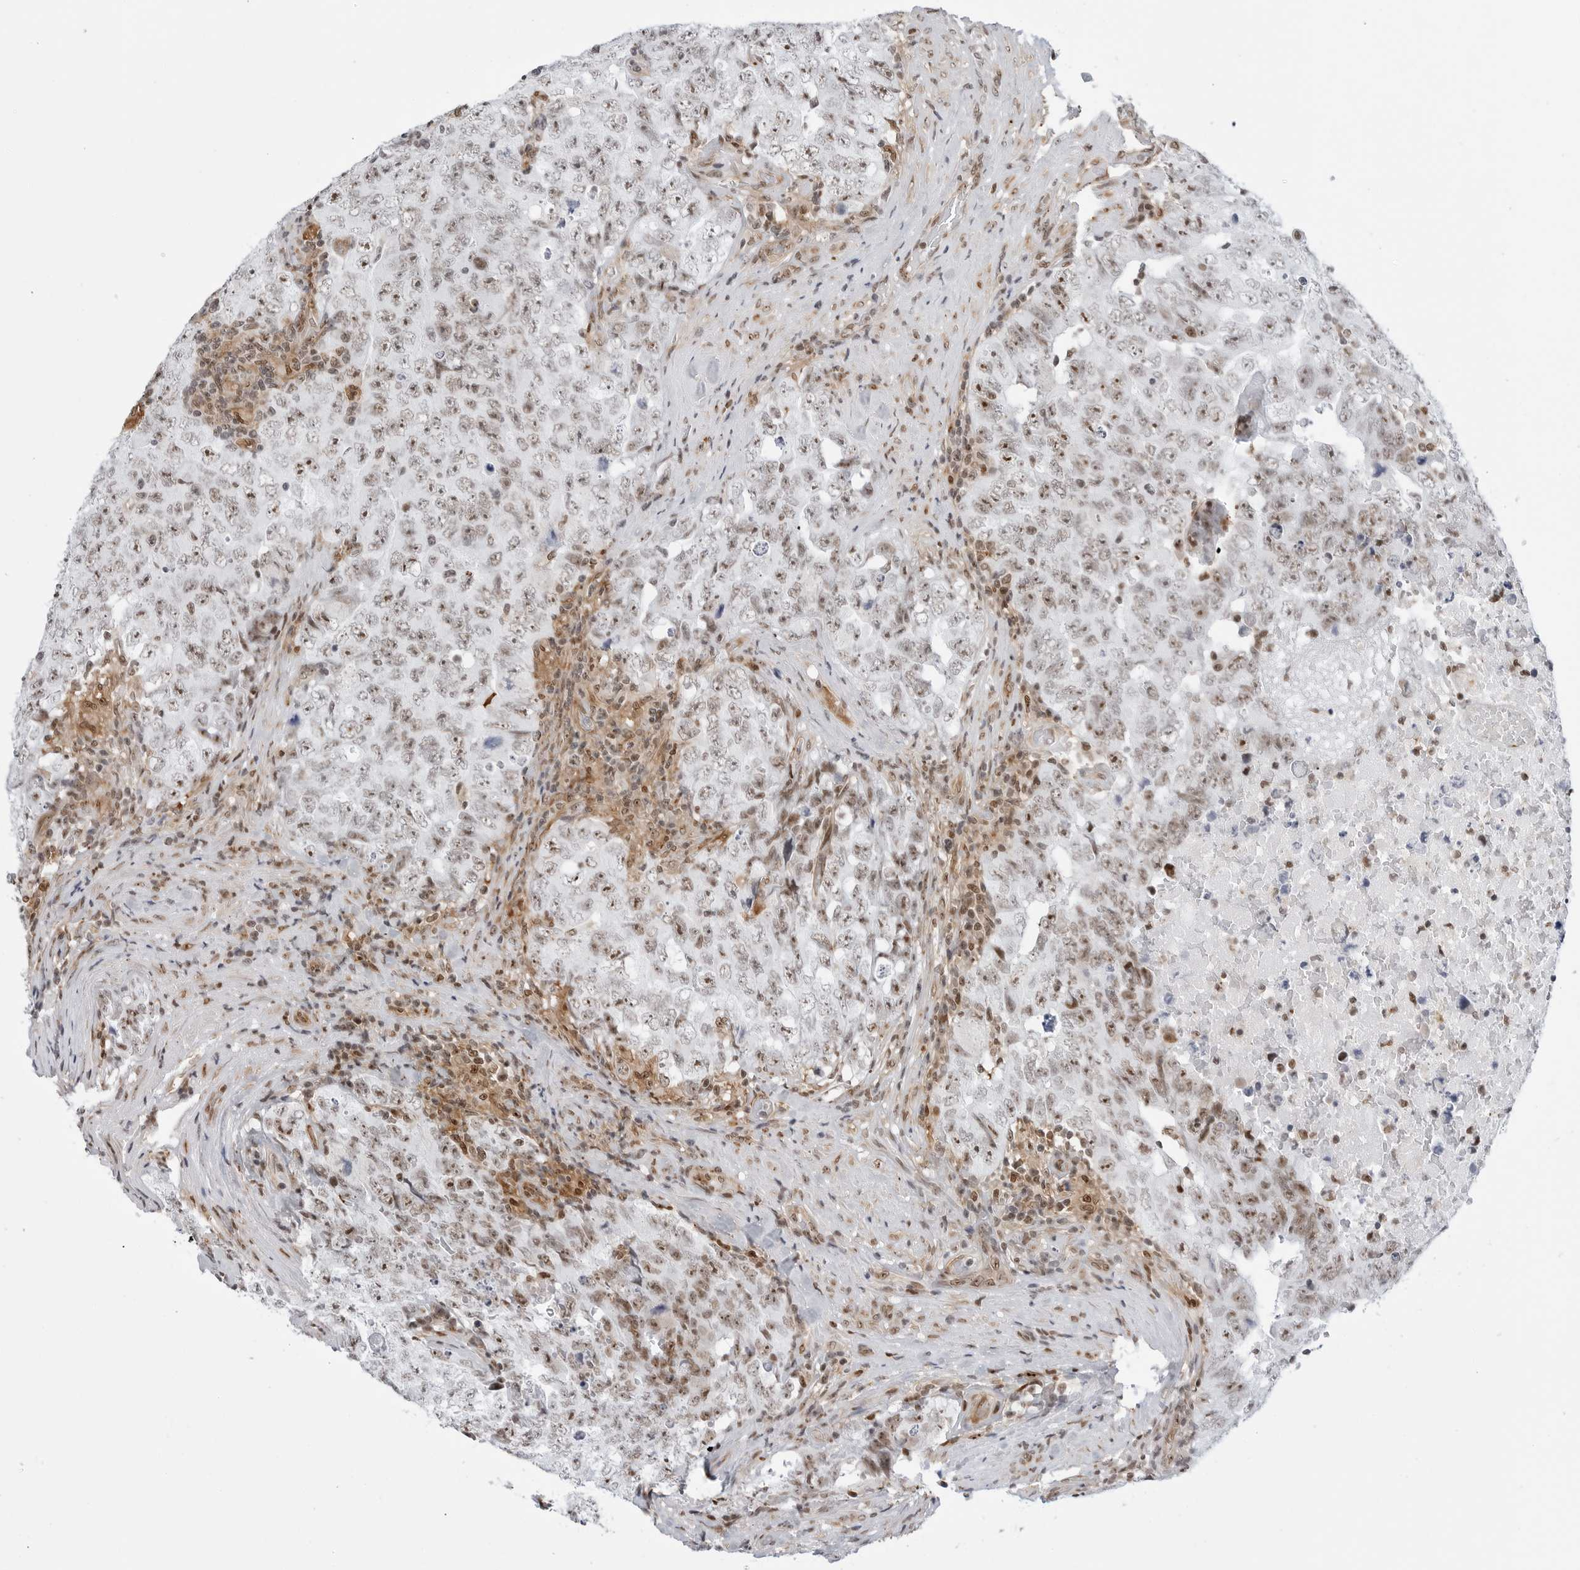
{"staining": {"intensity": "moderate", "quantity": ">75%", "location": "nuclear"}, "tissue": "testis cancer", "cell_type": "Tumor cells", "image_type": "cancer", "snomed": [{"axis": "morphology", "description": "Carcinoma, Embryonal, NOS"}, {"axis": "topography", "description": "Testis"}], "caption": "Human testis cancer (embryonal carcinoma) stained with a brown dye reveals moderate nuclear positive staining in about >75% of tumor cells.", "gene": "C1orf162", "patient": {"sex": "male", "age": 26}}